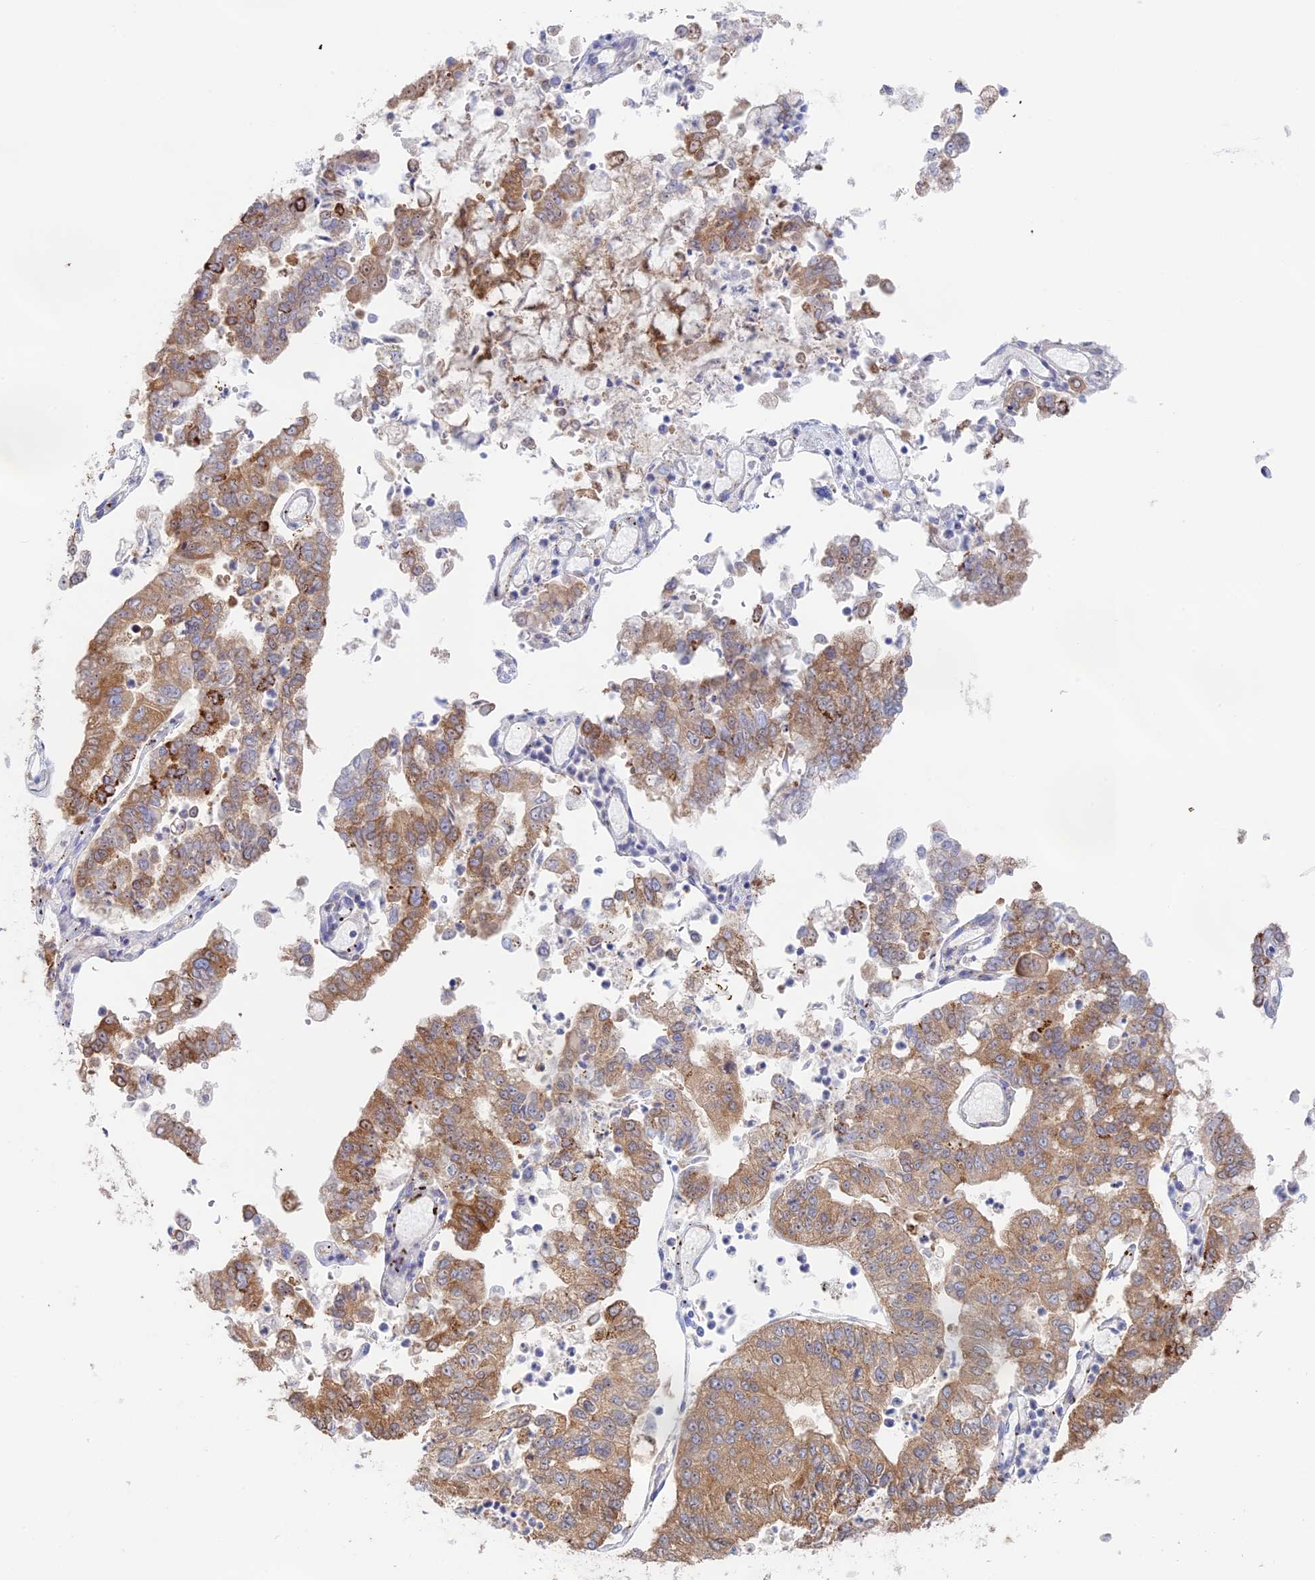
{"staining": {"intensity": "moderate", "quantity": ">75%", "location": "cytoplasmic/membranous"}, "tissue": "stomach cancer", "cell_type": "Tumor cells", "image_type": "cancer", "snomed": [{"axis": "morphology", "description": "Adenocarcinoma, NOS"}, {"axis": "topography", "description": "Stomach"}], "caption": "Stomach cancer tissue demonstrates moderate cytoplasmic/membranous staining in about >75% of tumor cells, visualized by immunohistochemistry. Nuclei are stained in blue.", "gene": "SYNDIG1L", "patient": {"sex": "male", "age": 76}}